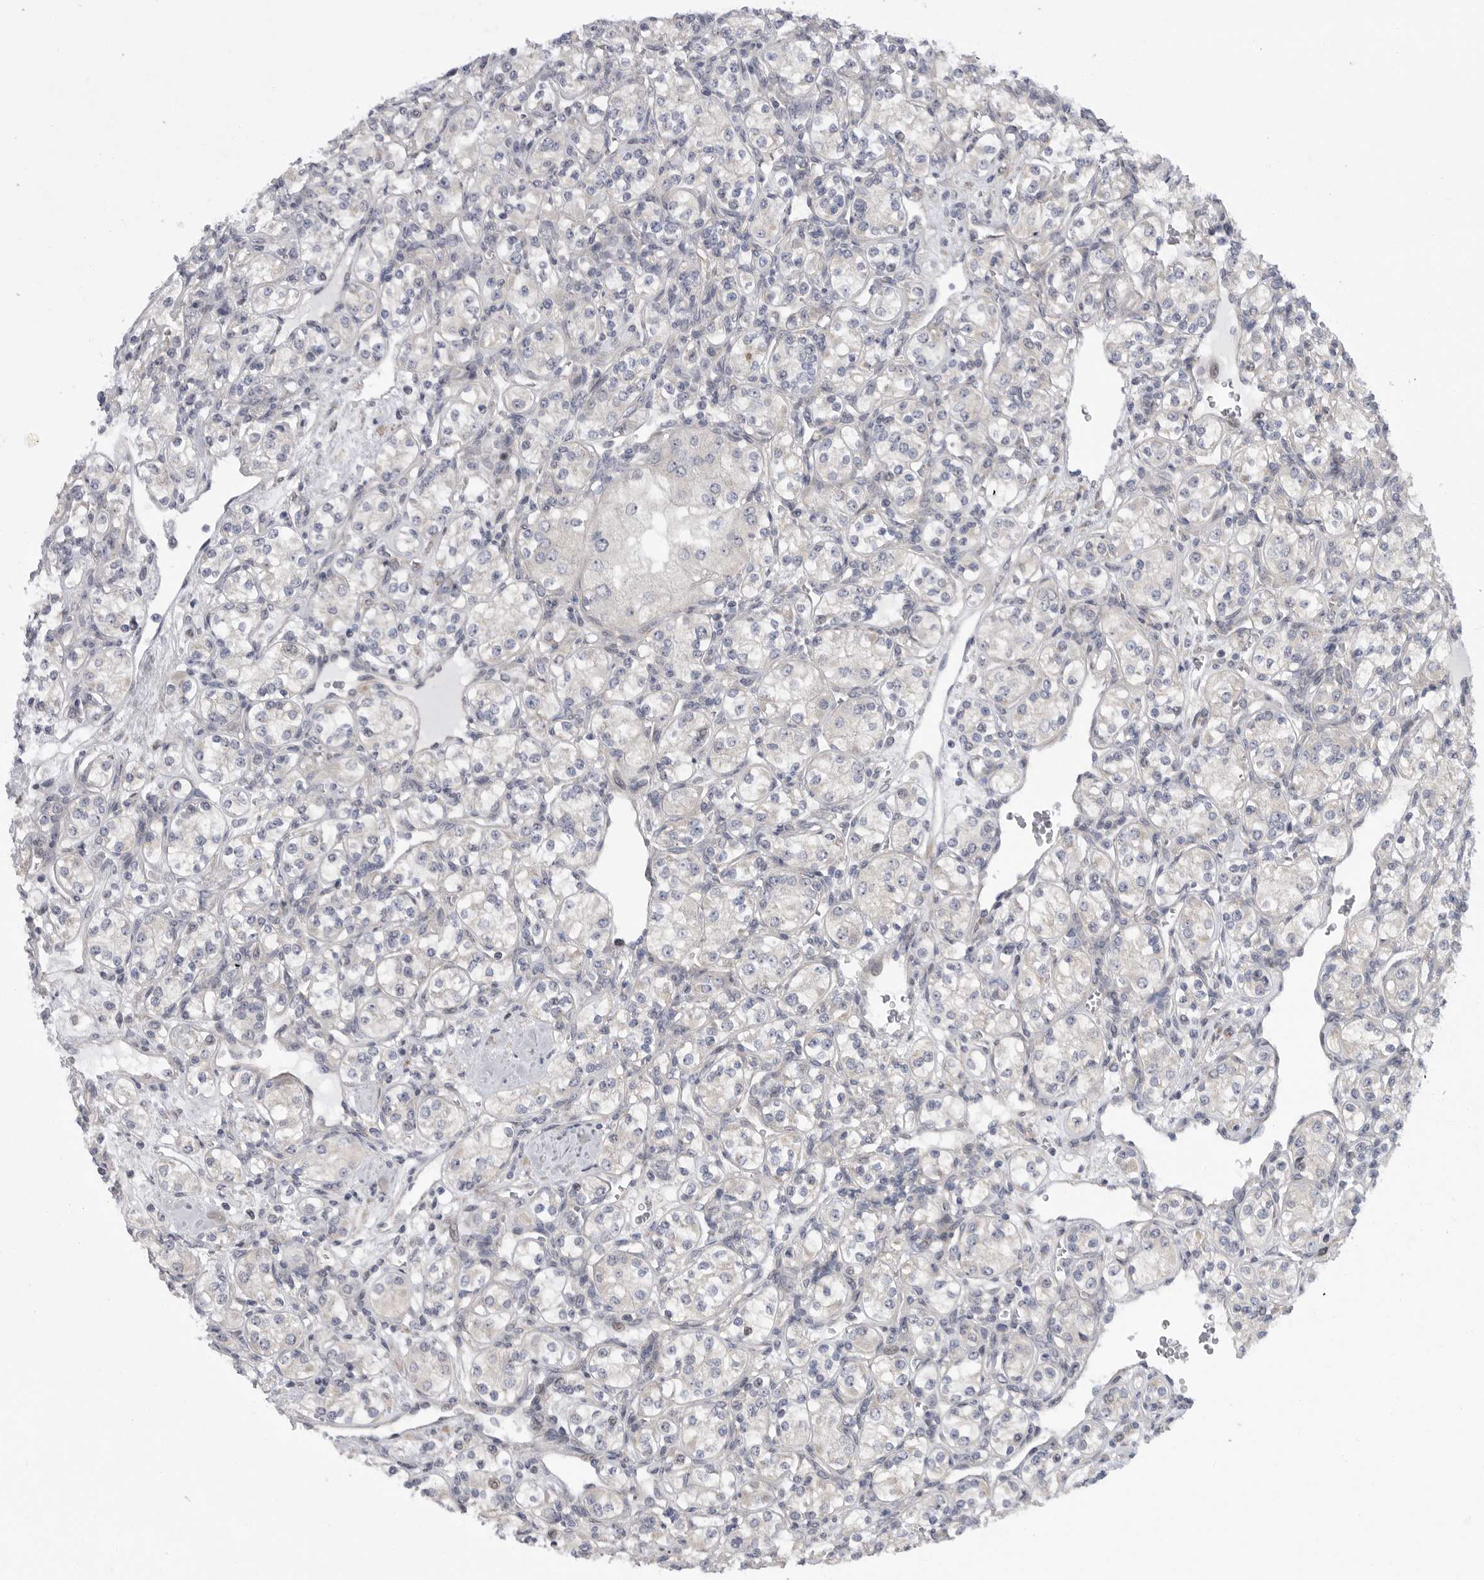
{"staining": {"intensity": "negative", "quantity": "none", "location": "none"}, "tissue": "renal cancer", "cell_type": "Tumor cells", "image_type": "cancer", "snomed": [{"axis": "morphology", "description": "Adenocarcinoma, NOS"}, {"axis": "topography", "description": "Kidney"}], "caption": "The micrograph exhibits no staining of tumor cells in renal cancer (adenocarcinoma).", "gene": "FBXO43", "patient": {"sex": "male", "age": 77}}